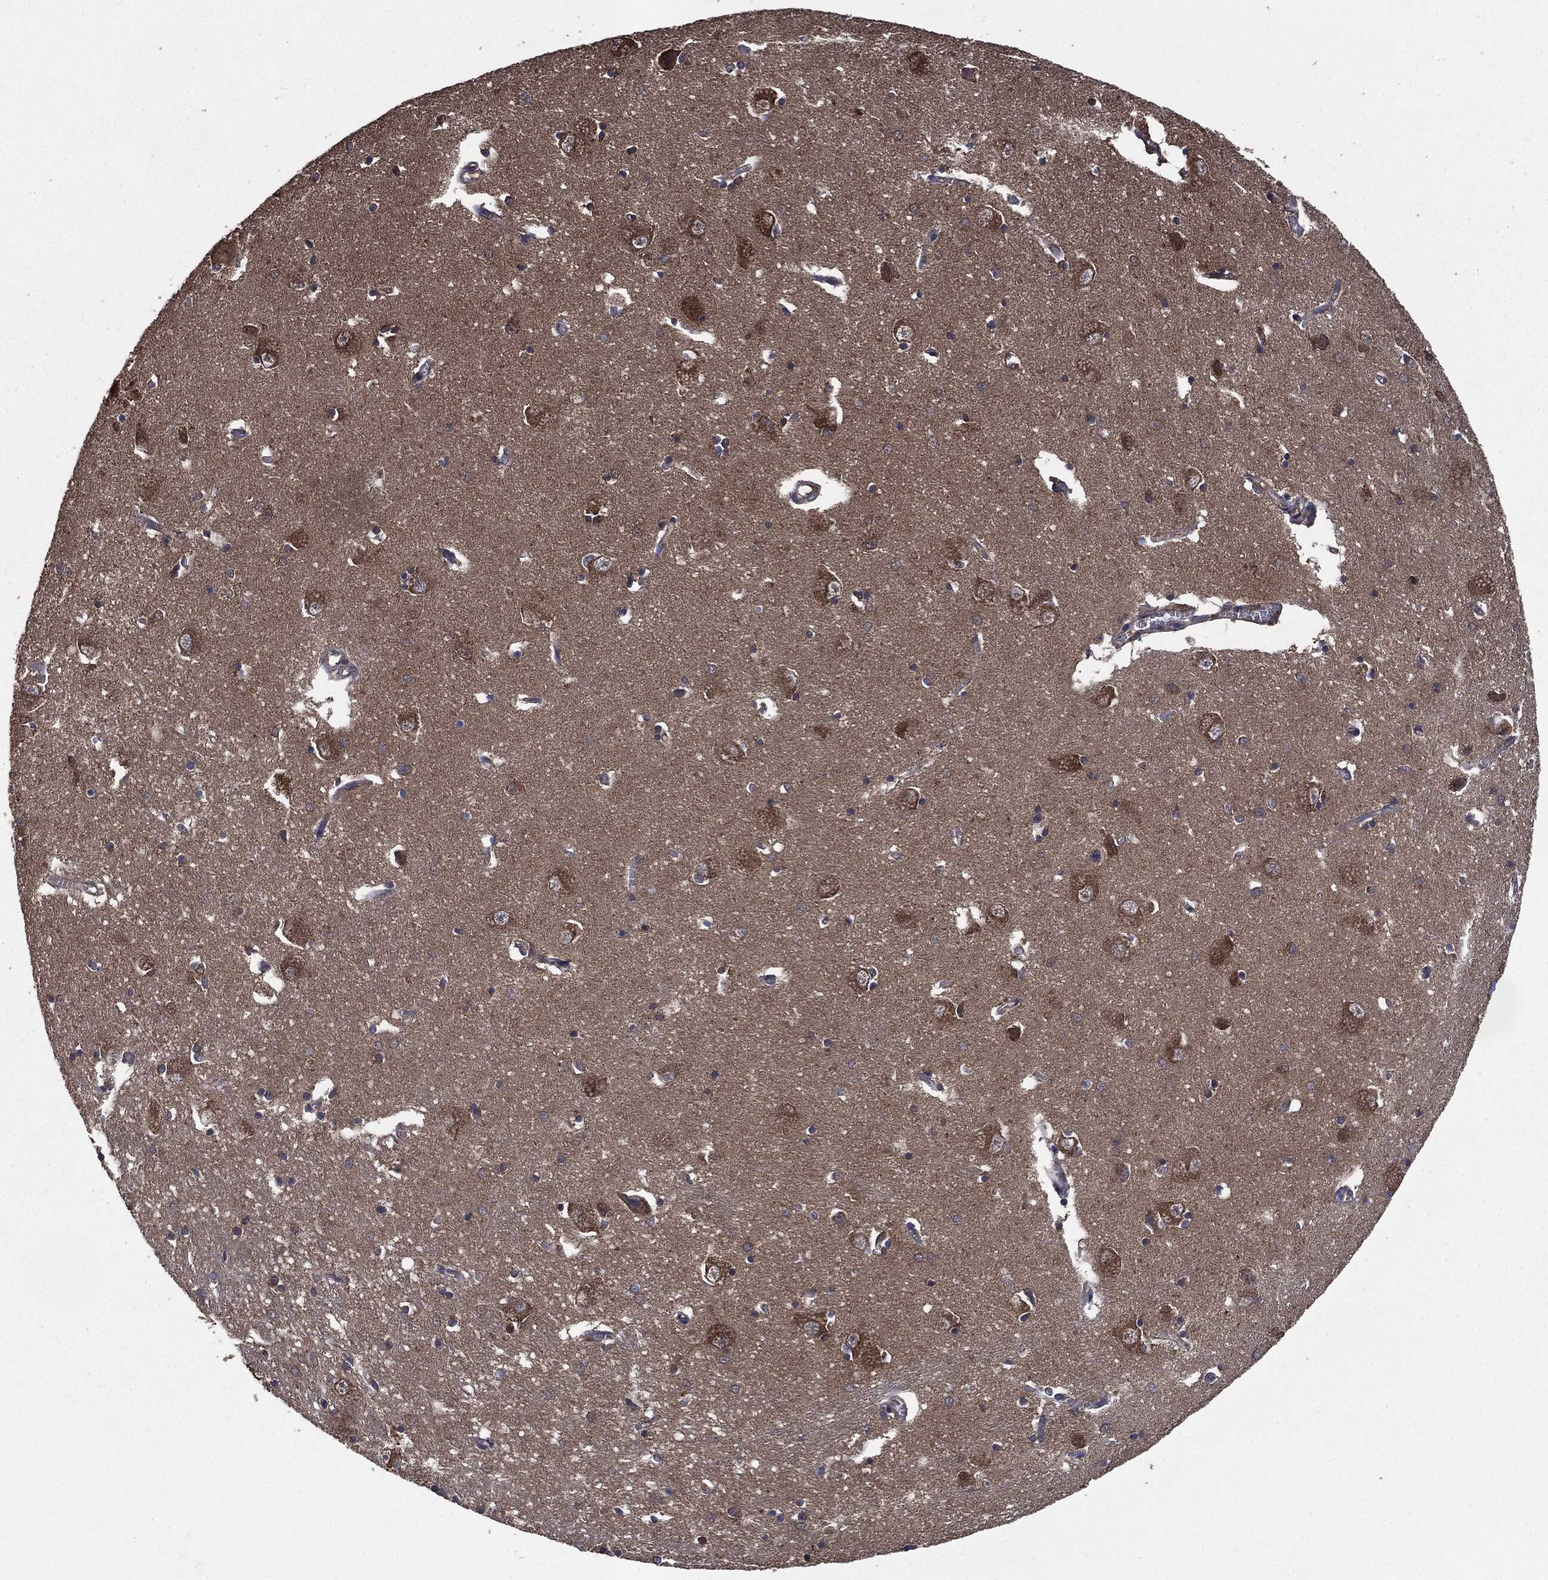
{"staining": {"intensity": "moderate", "quantity": "<25%", "location": "cytoplasmic/membranous"}, "tissue": "caudate", "cell_type": "Glial cells", "image_type": "normal", "snomed": [{"axis": "morphology", "description": "Normal tissue, NOS"}, {"axis": "topography", "description": "Lateral ventricle wall"}], "caption": "This micrograph exhibits IHC staining of benign human caudate, with low moderate cytoplasmic/membranous expression in approximately <25% of glial cells.", "gene": "MAPK6", "patient": {"sex": "male", "age": 54}}